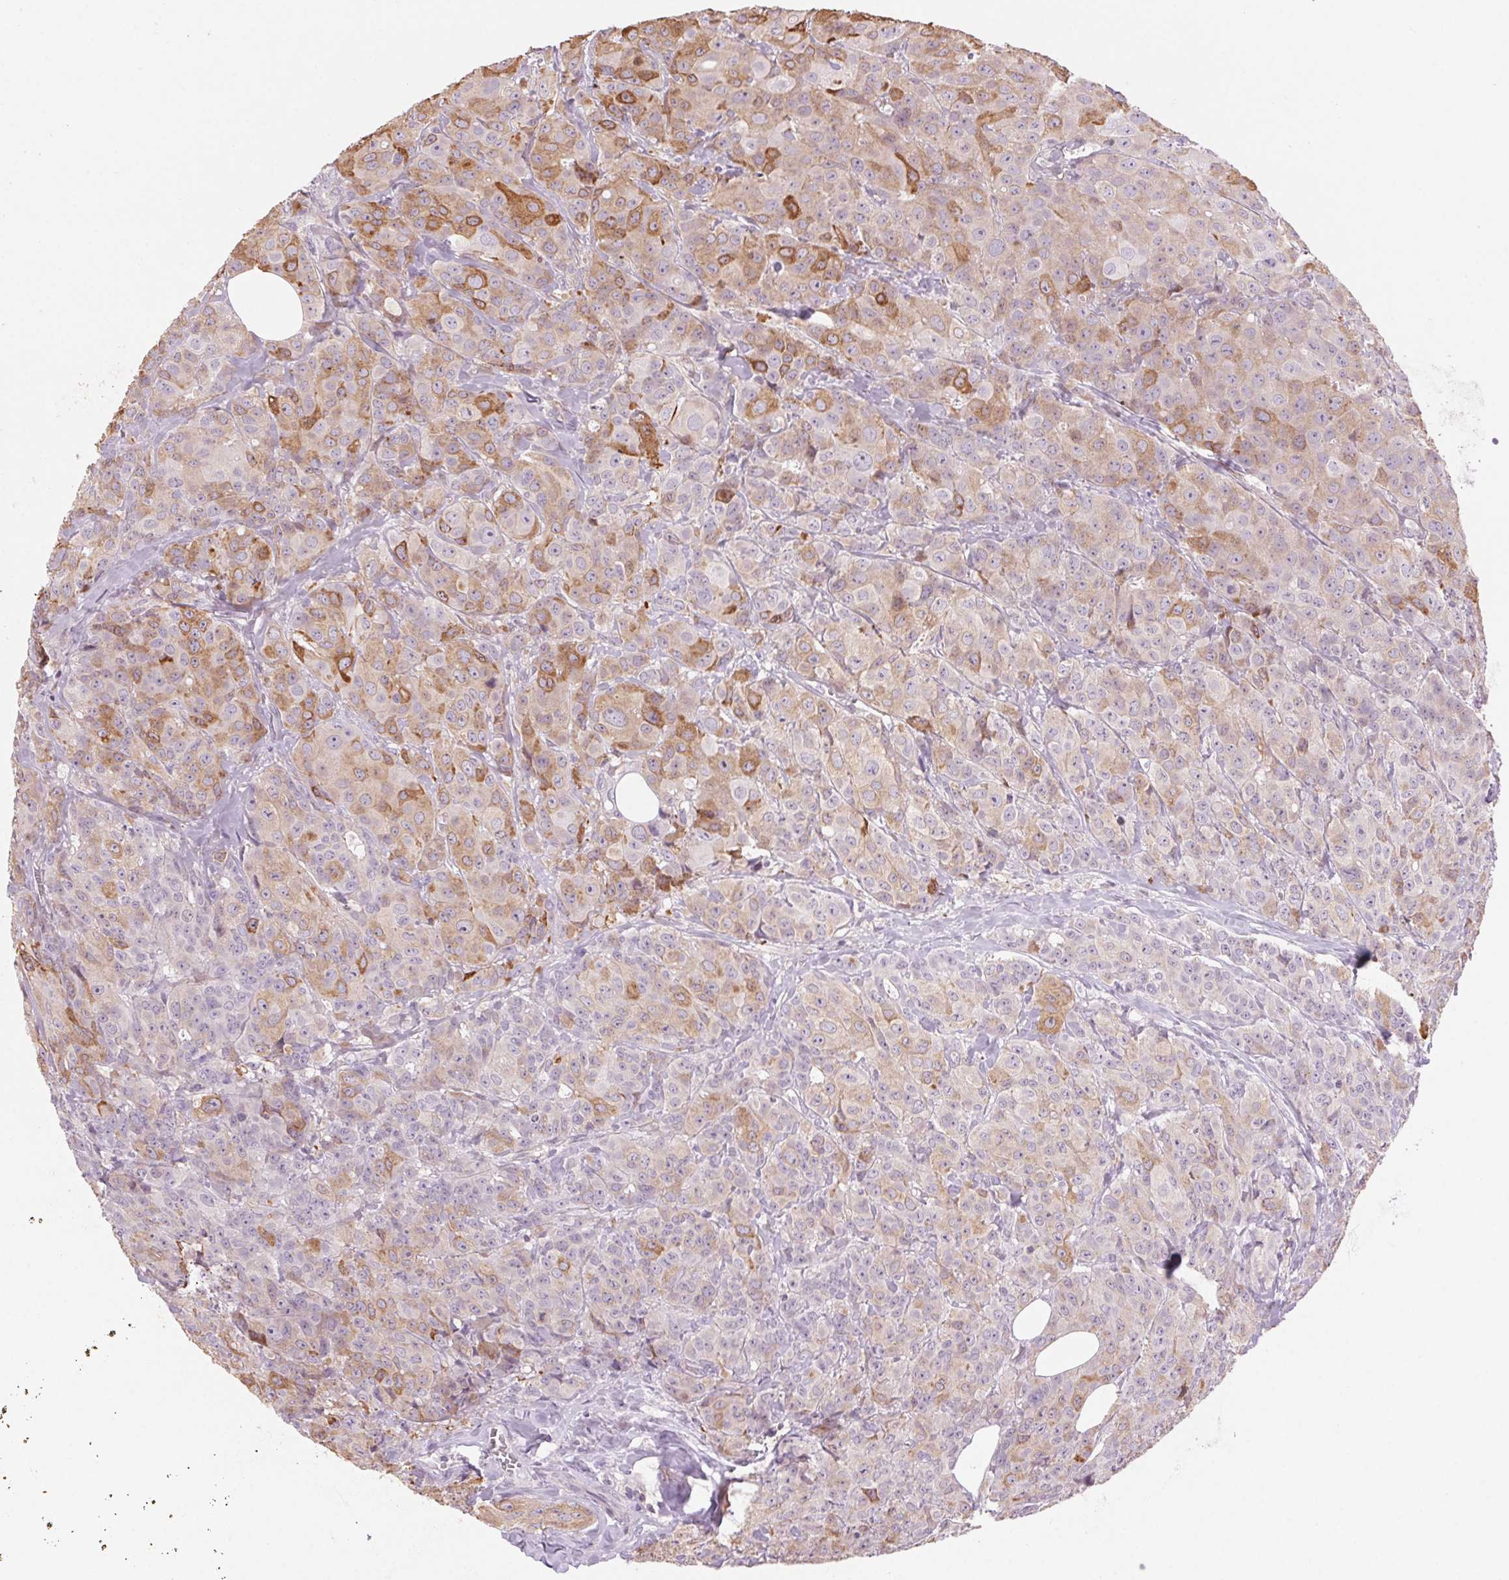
{"staining": {"intensity": "moderate", "quantity": "25%-75%", "location": "cytoplasmic/membranous"}, "tissue": "breast cancer", "cell_type": "Tumor cells", "image_type": "cancer", "snomed": [{"axis": "morphology", "description": "Duct carcinoma"}, {"axis": "topography", "description": "Breast"}], "caption": "Intraductal carcinoma (breast) tissue shows moderate cytoplasmic/membranous staining in about 25%-75% of tumor cells", "gene": "HHLA2", "patient": {"sex": "female", "age": 43}}